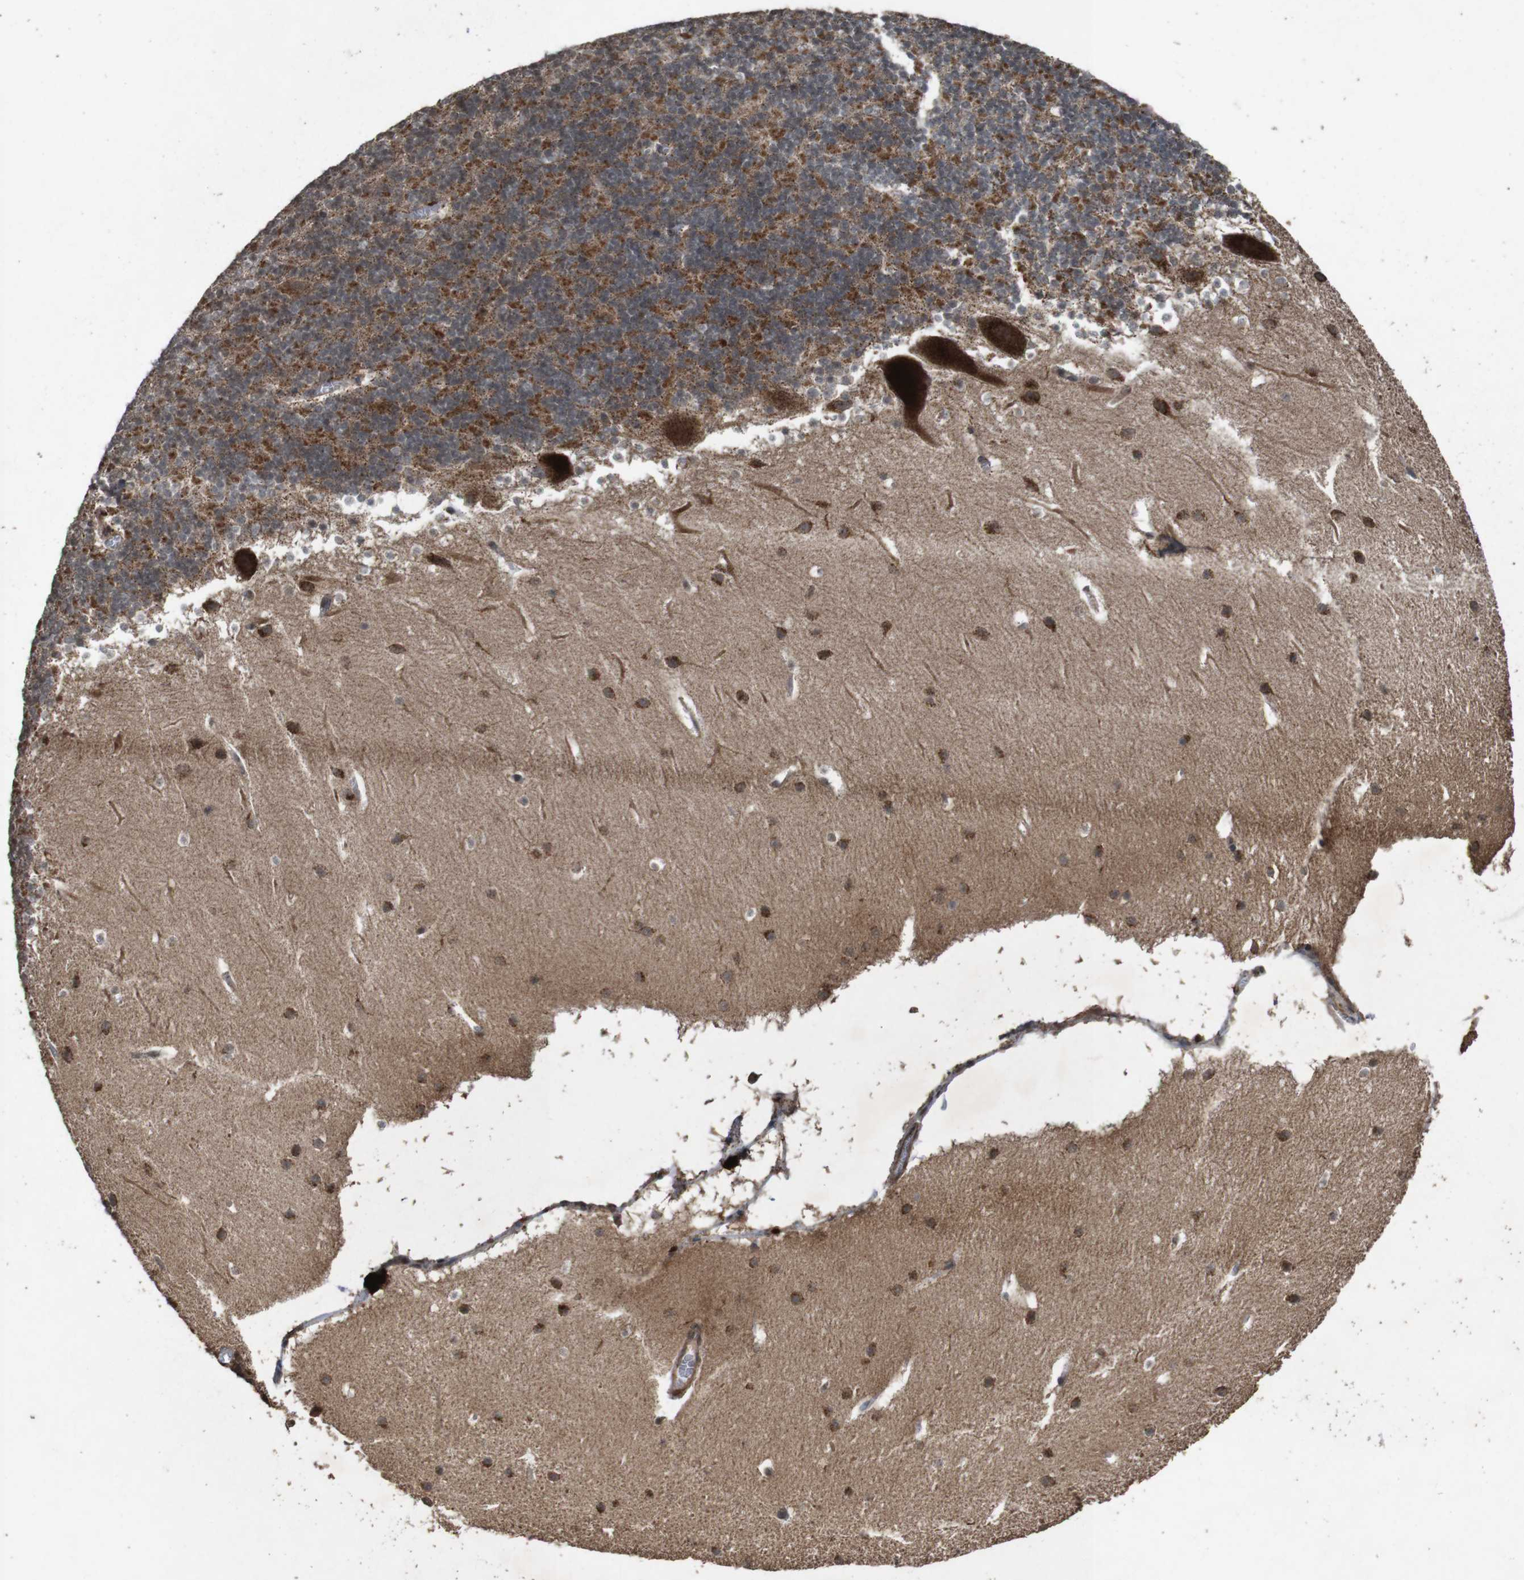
{"staining": {"intensity": "strong", "quantity": "25%-75%", "location": "cytoplasmic/membranous"}, "tissue": "cerebellum", "cell_type": "Cells in granular layer", "image_type": "normal", "snomed": [{"axis": "morphology", "description": "Normal tissue, NOS"}, {"axis": "topography", "description": "Cerebellum"}], "caption": "High-power microscopy captured an IHC micrograph of benign cerebellum, revealing strong cytoplasmic/membranous positivity in about 25%-75% of cells in granular layer.", "gene": "SORL1", "patient": {"sex": "male", "age": 45}}